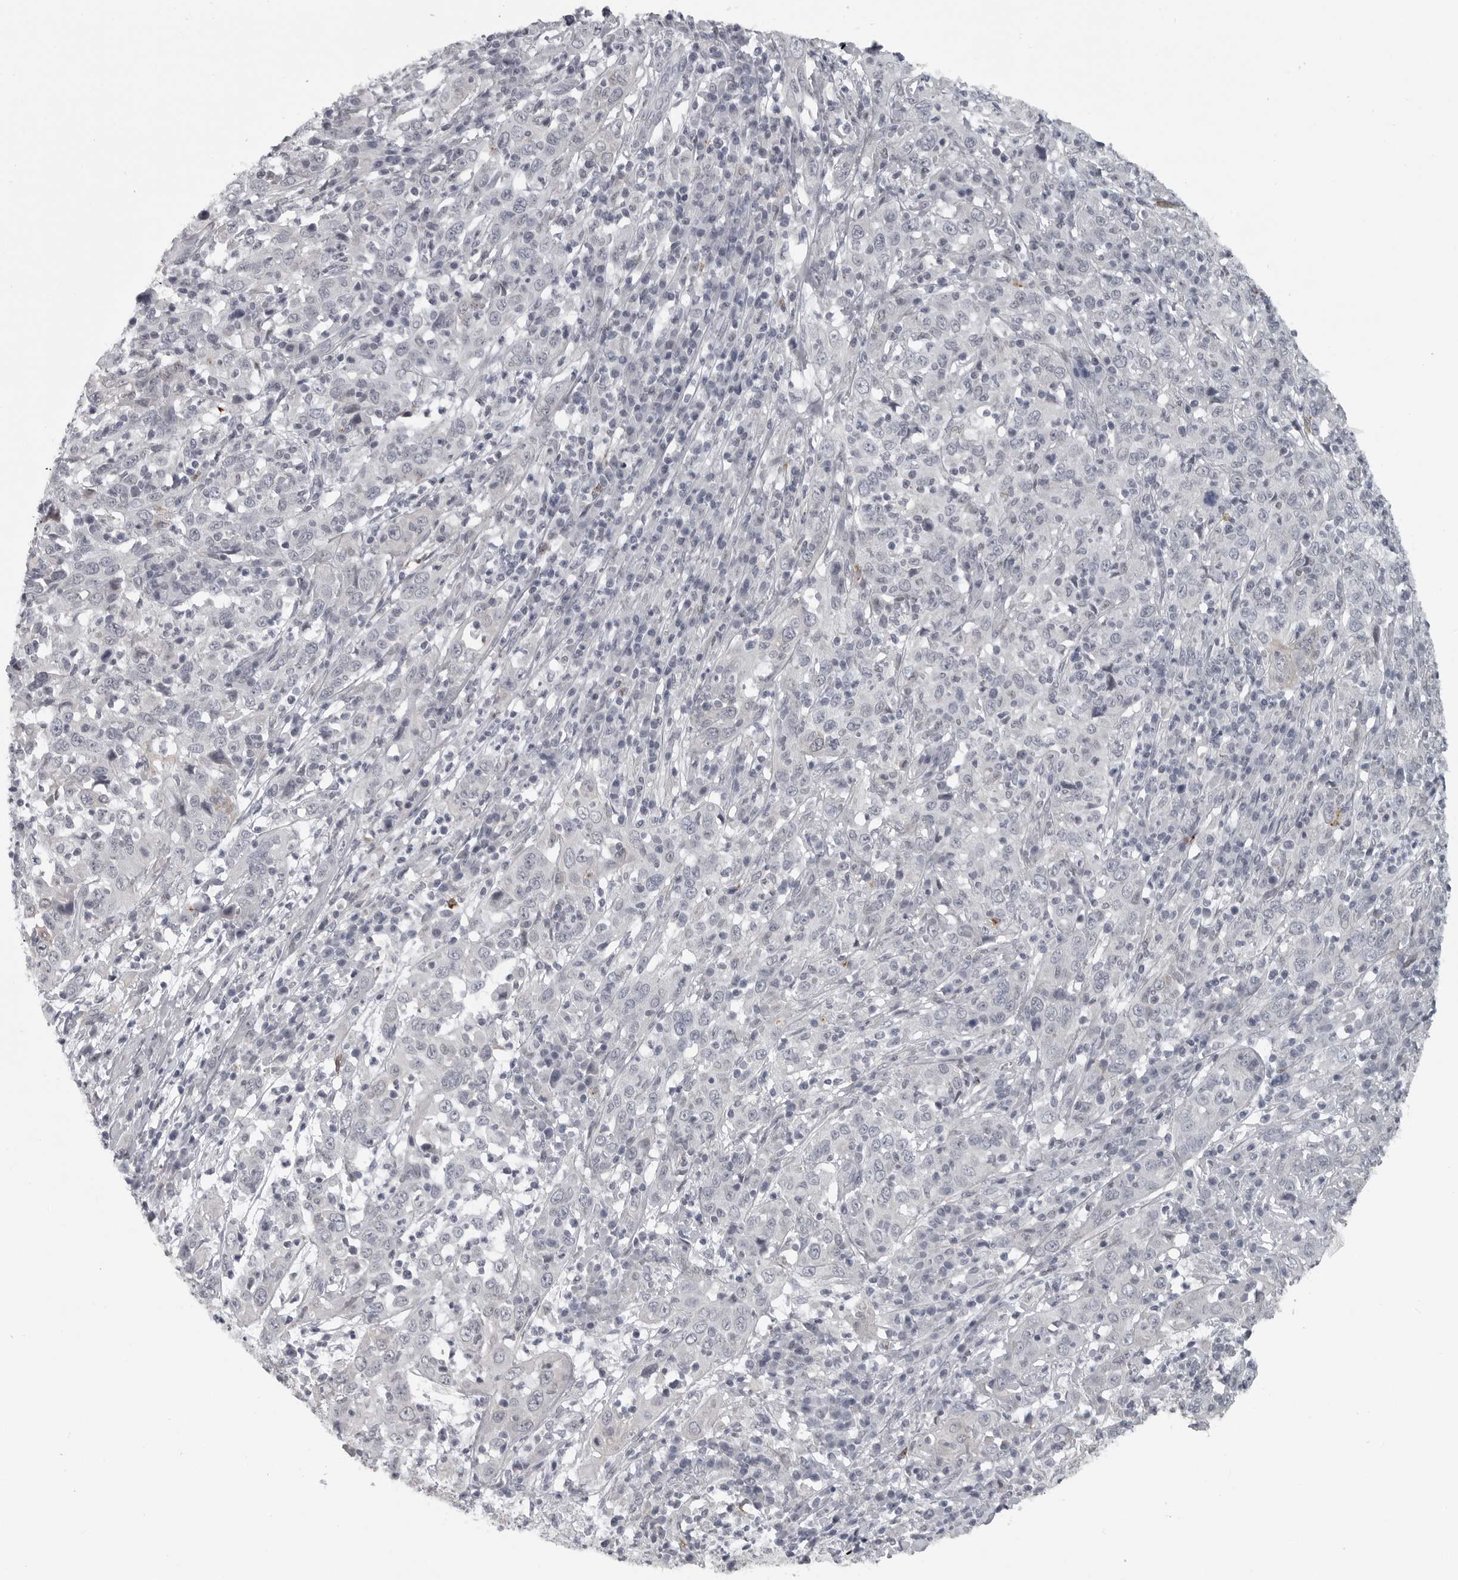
{"staining": {"intensity": "negative", "quantity": "none", "location": "none"}, "tissue": "cervical cancer", "cell_type": "Tumor cells", "image_type": "cancer", "snomed": [{"axis": "morphology", "description": "Squamous cell carcinoma, NOS"}, {"axis": "topography", "description": "Cervix"}], "caption": "Tumor cells show no significant positivity in cervical cancer.", "gene": "LYSMD1", "patient": {"sex": "female", "age": 46}}